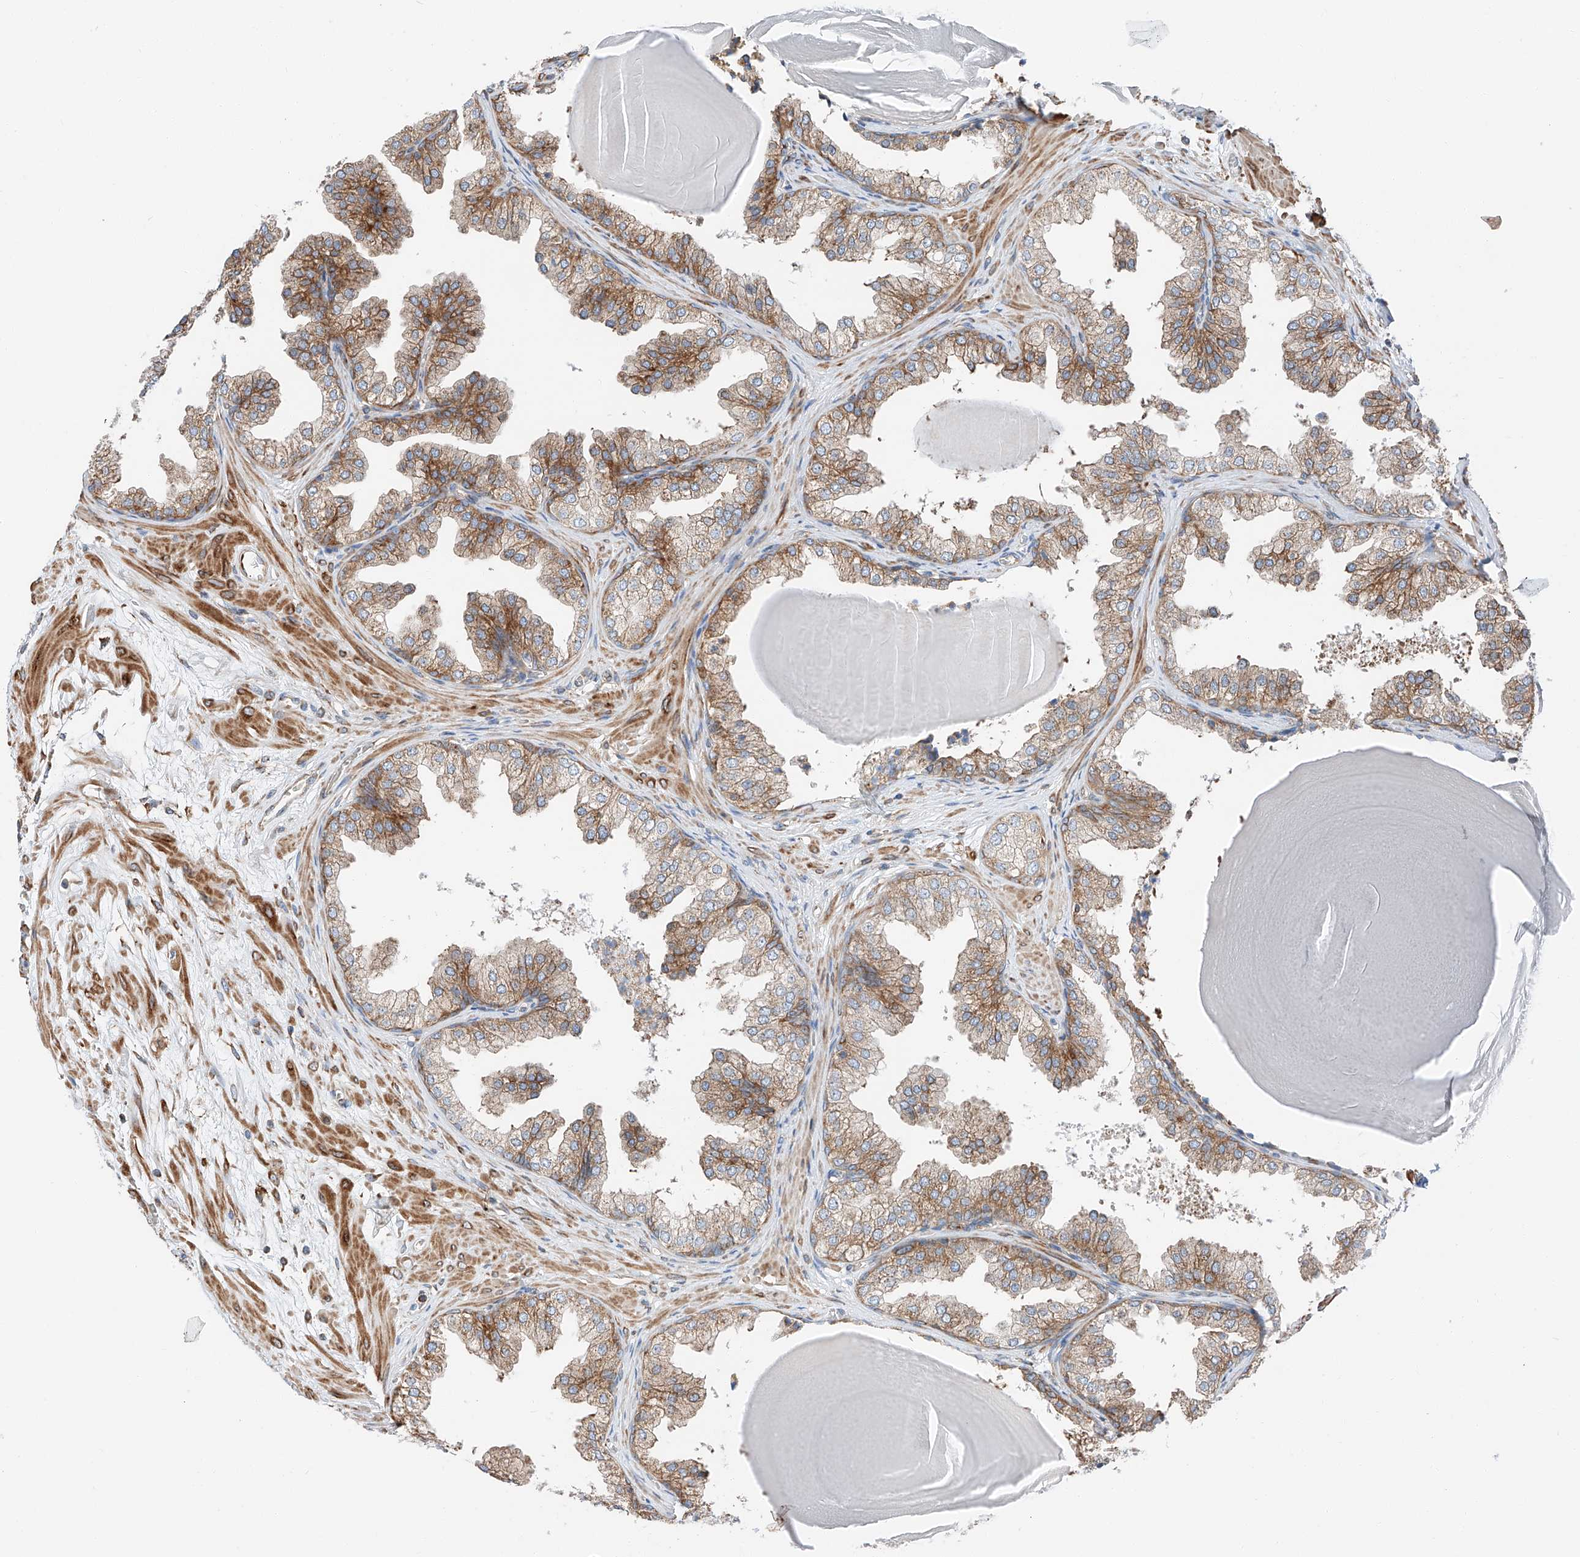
{"staining": {"intensity": "moderate", "quantity": "25%-75%", "location": "cytoplasmic/membranous"}, "tissue": "prostate", "cell_type": "Glandular cells", "image_type": "normal", "snomed": [{"axis": "morphology", "description": "Normal tissue, NOS"}, {"axis": "topography", "description": "Prostate"}], "caption": "High-magnification brightfield microscopy of benign prostate stained with DAB (brown) and counterstained with hematoxylin (blue). glandular cells exhibit moderate cytoplasmic/membranous staining is appreciated in about25%-75% of cells.", "gene": "ZC3H15", "patient": {"sex": "male", "age": 48}}